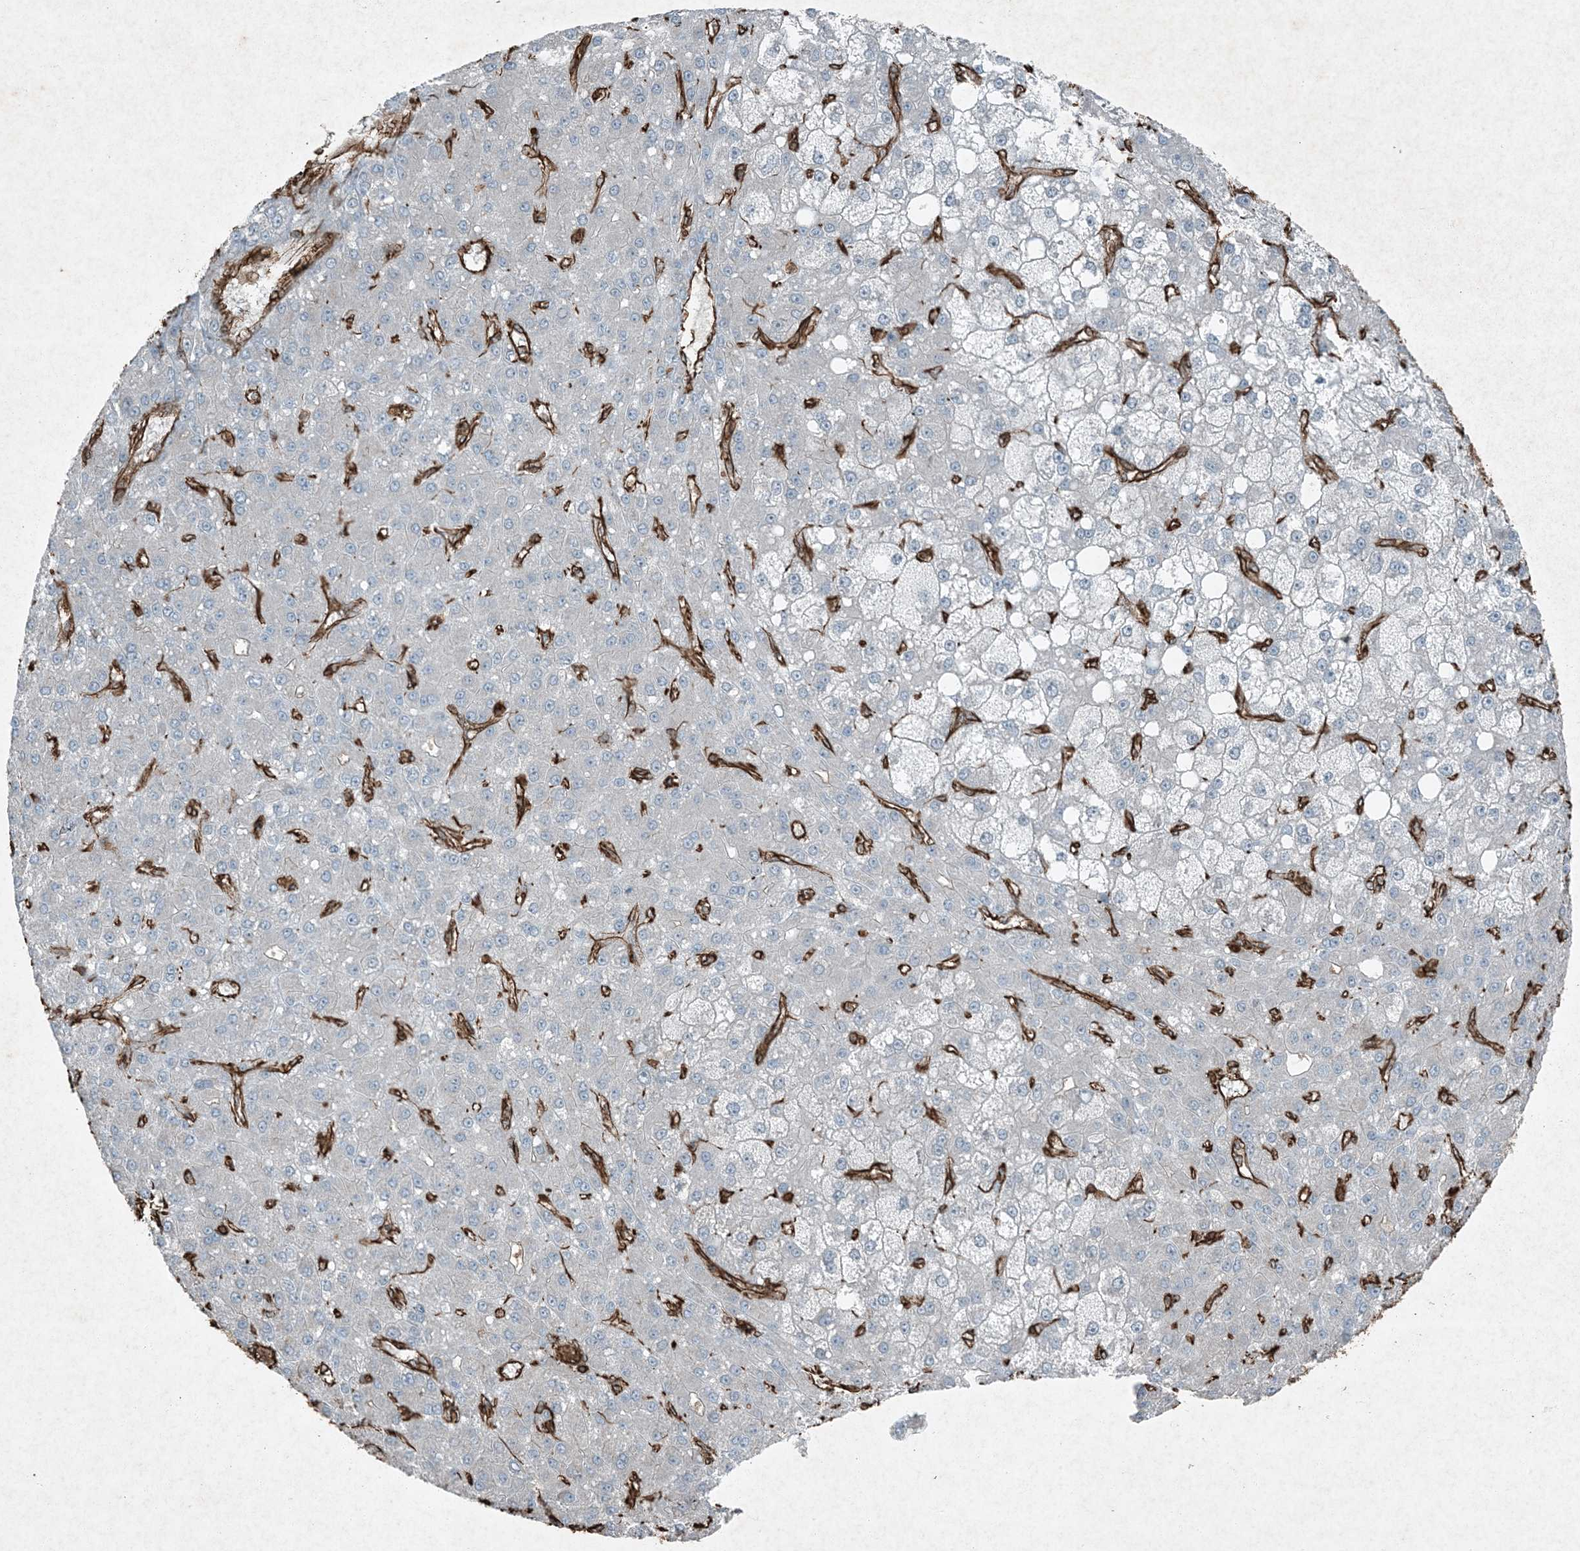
{"staining": {"intensity": "negative", "quantity": "none", "location": "none"}, "tissue": "liver cancer", "cell_type": "Tumor cells", "image_type": "cancer", "snomed": [{"axis": "morphology", "description": "Carcinoma, Hepatocellular, NOS"}, {"axis": "topography", "description": "Liver"}], "caption": "This is an IHC histopathology image of human hepatocellular carcinoma (liver). There is no positivity in tumor cells.", "gene": "RYK", "patient": {"sex": "male", "age": 67}}